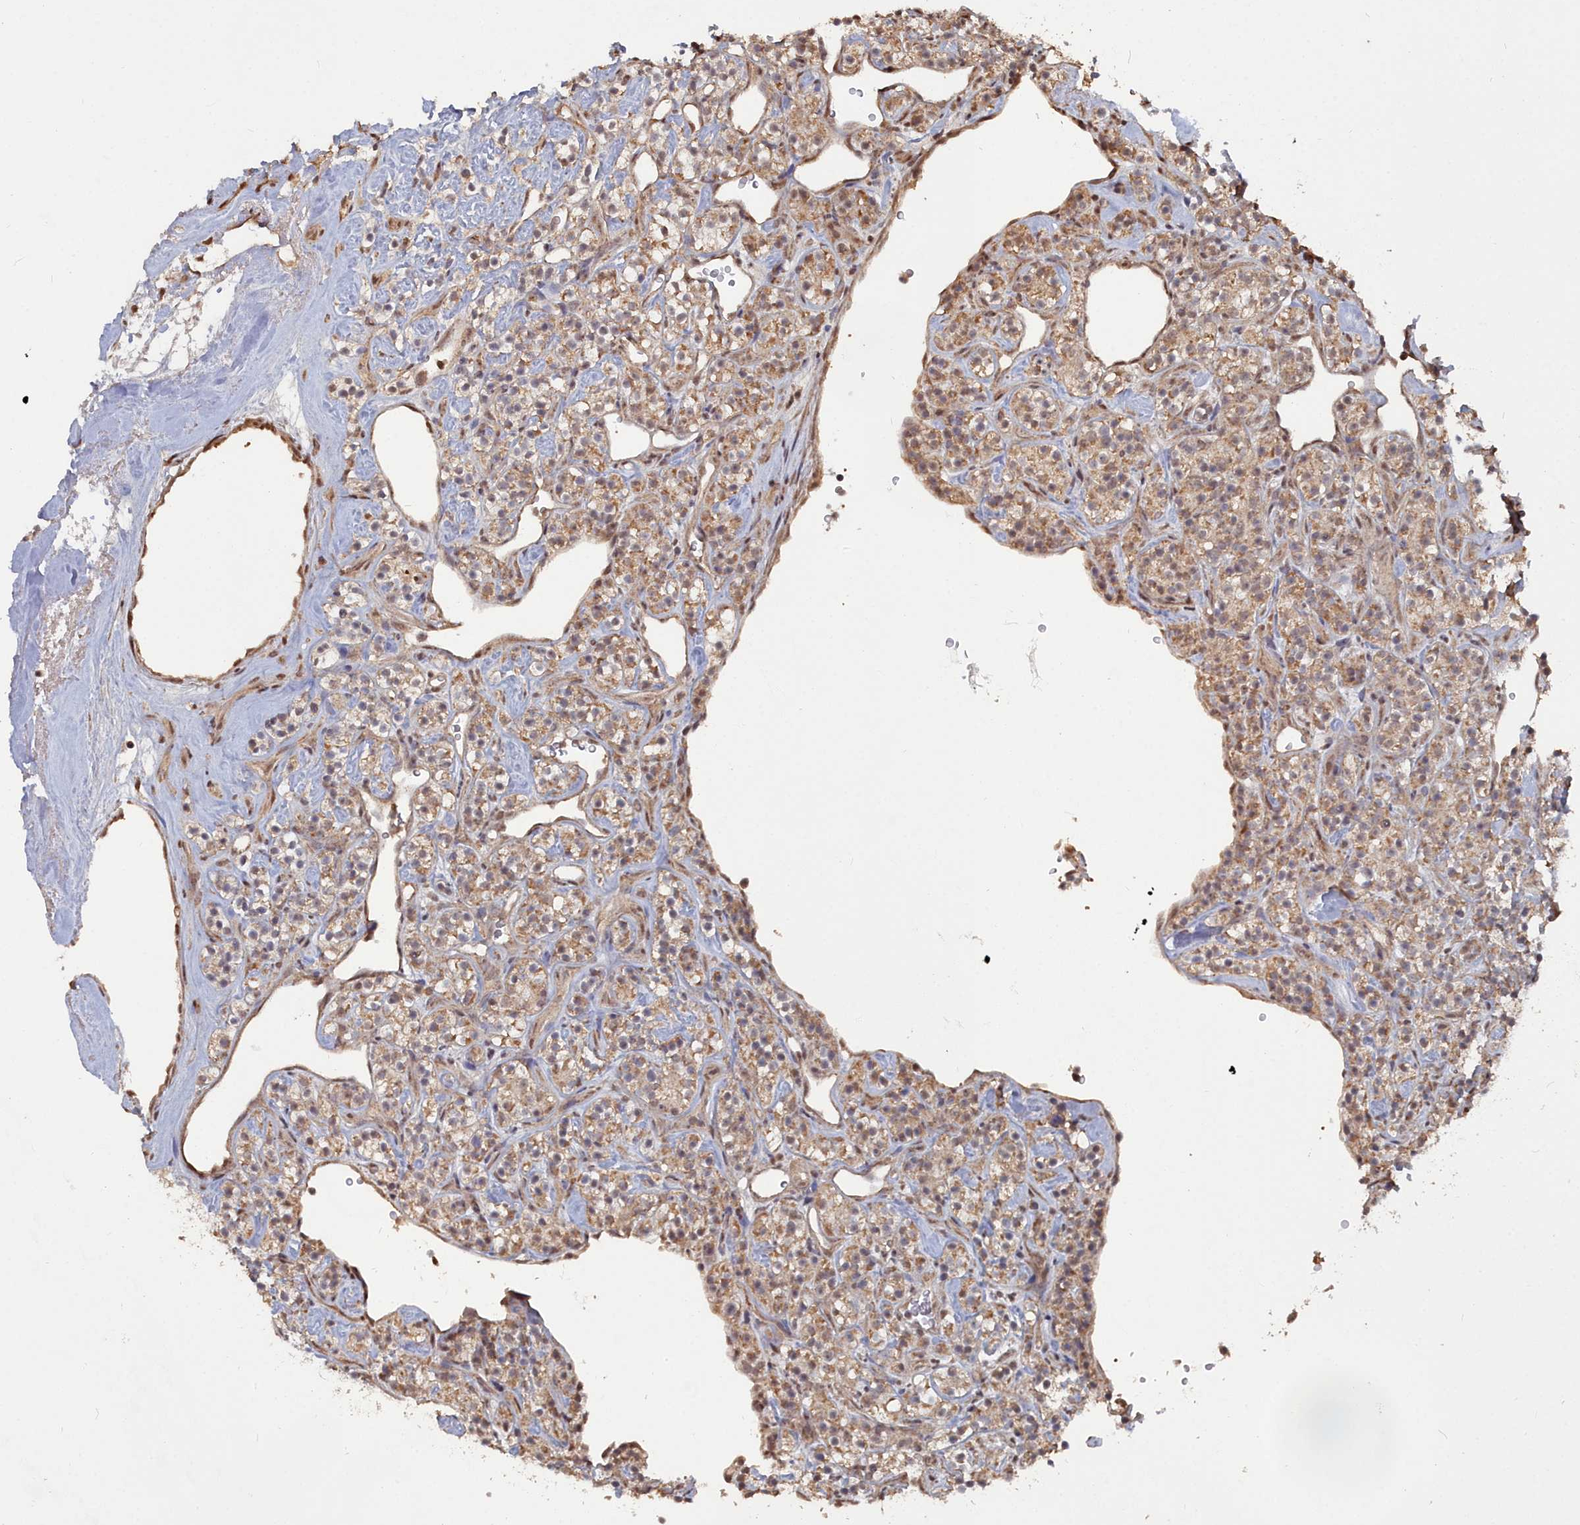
{"staining": {"intensity": "moderate", "quantity": ">75%", "location": "cytoplasmic/membranous"}, "tissue": "renal cancer", "cell_type": "Tumor cells", "image_type": "cancer", "snomed": [{"axis": "morphology", "description": "Adenocarcinoma, NOS"}, {"axis": "topography", "description": "Kidney"}], "caption": "The photomicrograph demonstrates immunohistochemical staining of renal cancer (adenocarcinoma). There is moderate cytoplasmic/membranous staining is seen in about >75% of tumor cells.", "gene": "CCNP", "patient": {"sex": "male", "age": 77}}